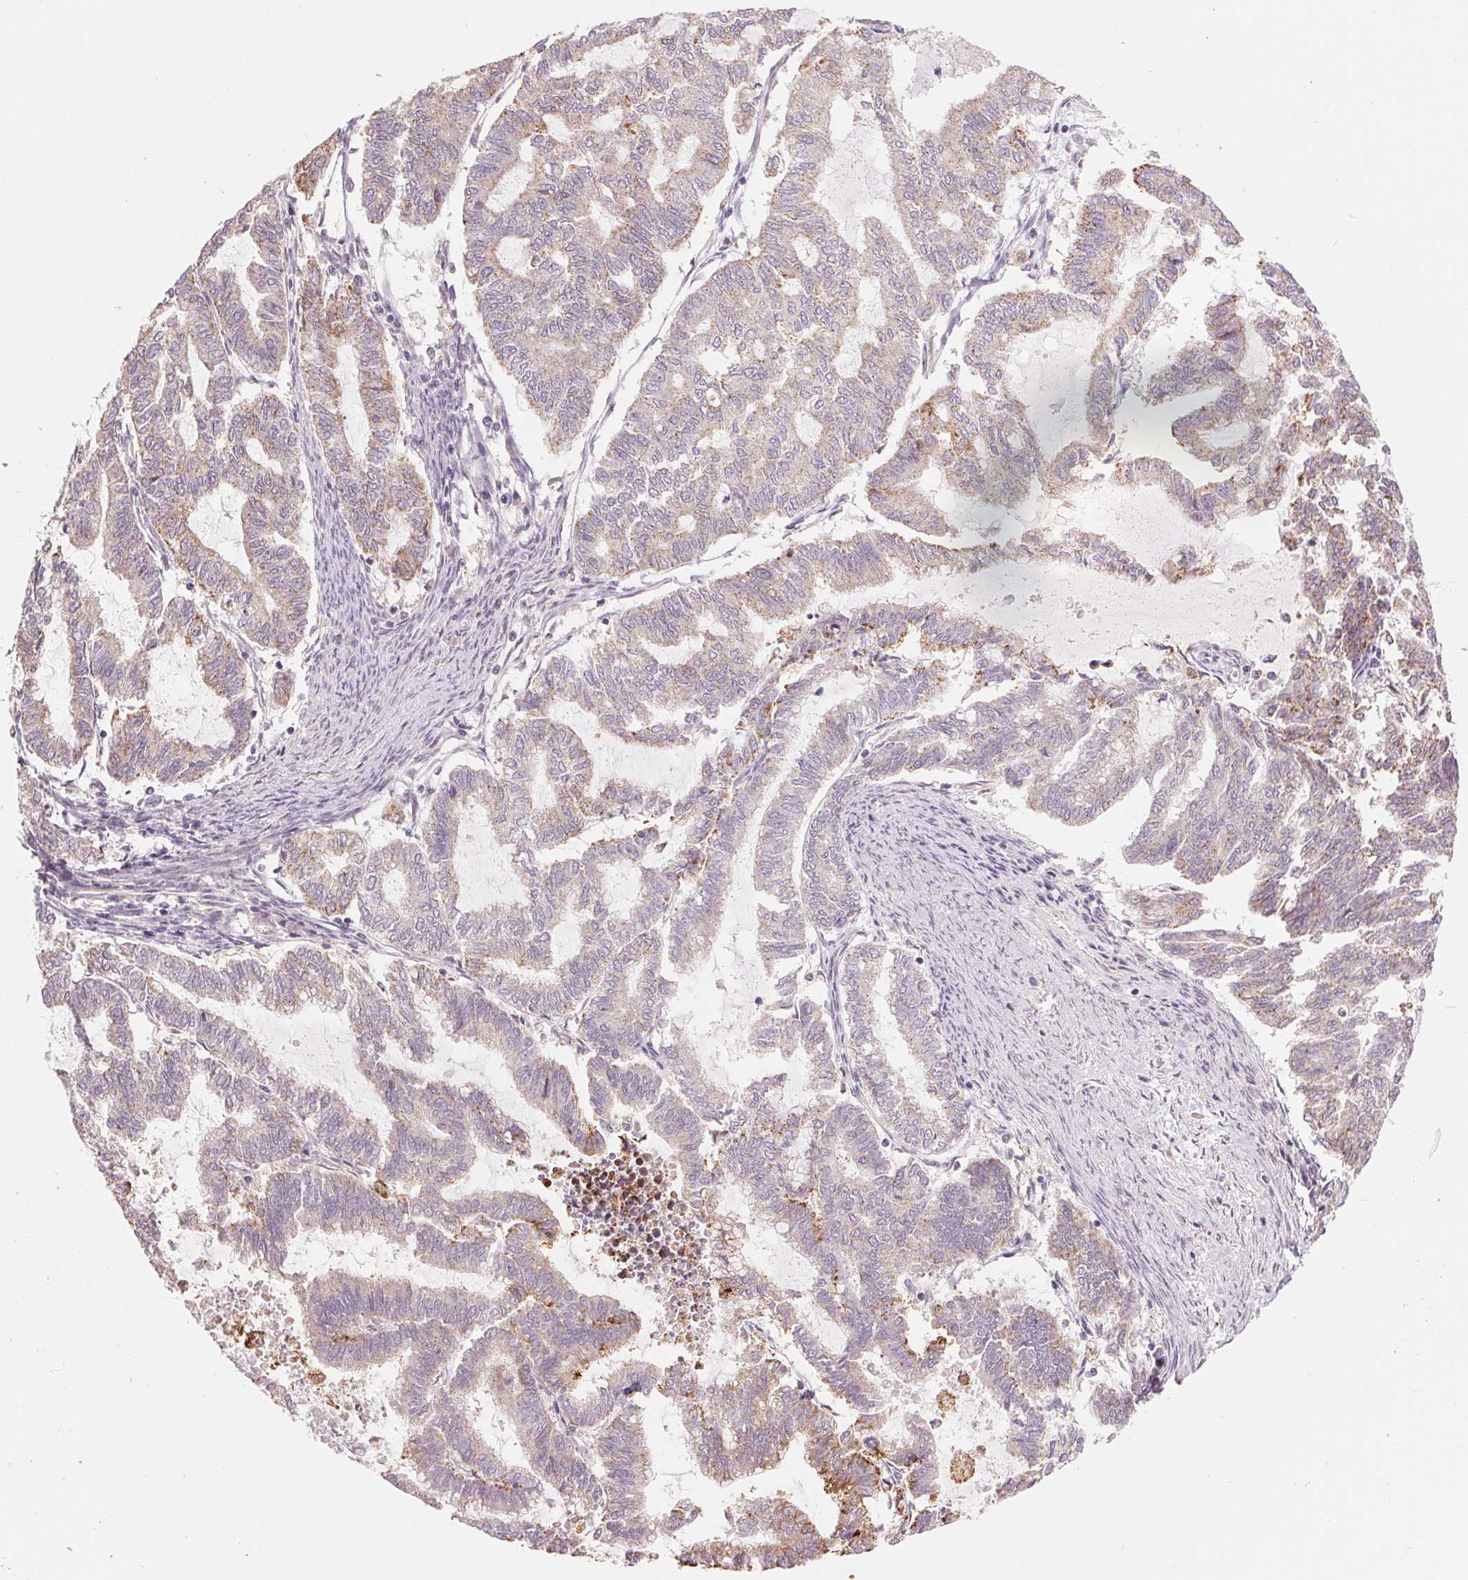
{"staining": {"intensity": "moderate", "quantity": "<25%", "location": "cytoplasmic/membranous"}, "tissue": "endometrial cancer", "cell_type": "Tumor cells", "image_type": "cancer", "snomed": [{"axis": "morphology", "description": "Adenocarcinoma, NOS"}, {"axis": "topography", "description": "Endometrium"}], "caption": "Tumor cells reveal low levels of moderate cytoplasmic/membranous staining in approximately <25% of cells in human adenocarcinoma (endometrial).", "gene": "ARHGAP32", "patient": {"sex": "female", "age": 79}}